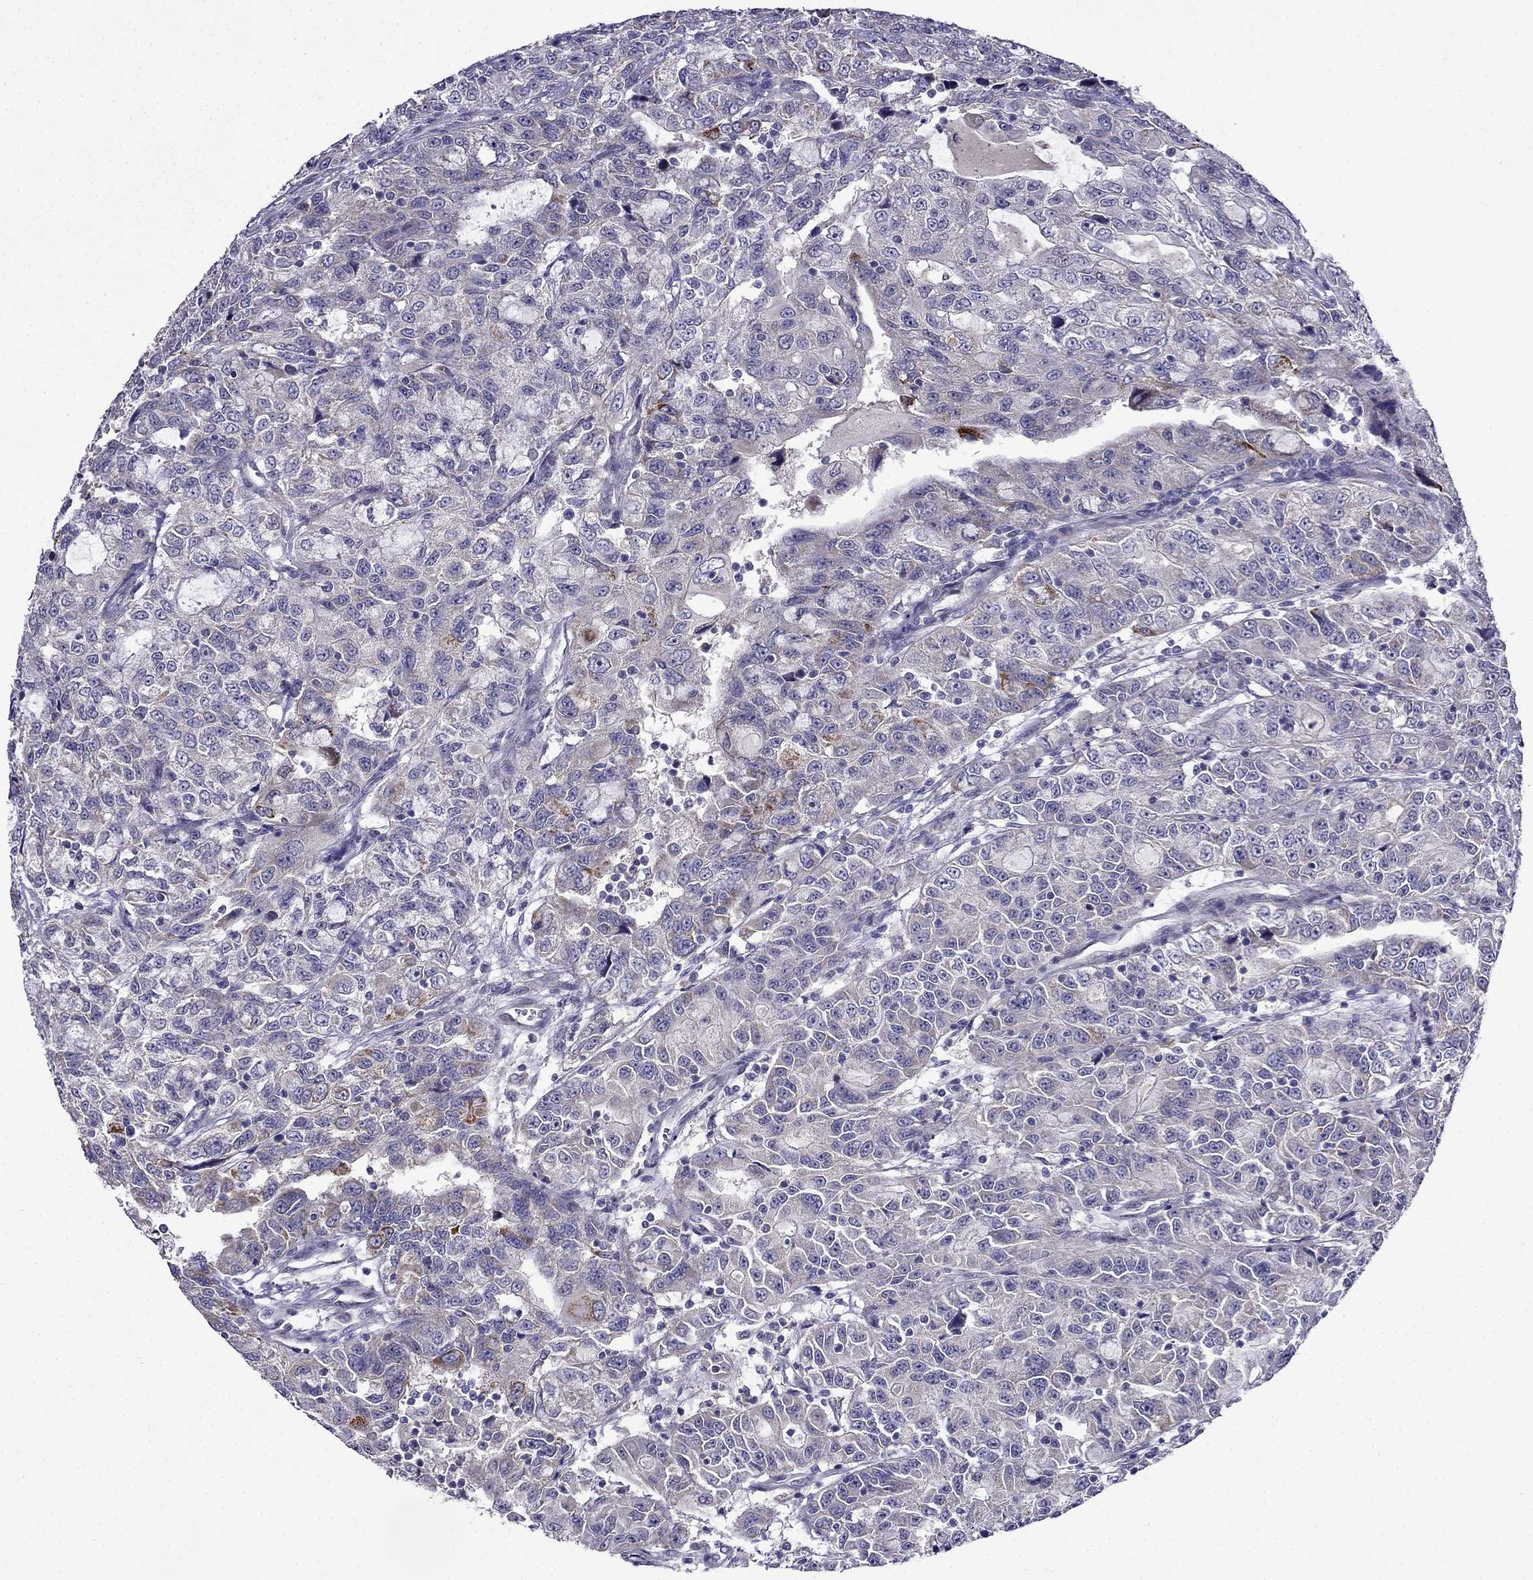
{"staining": {"intensity": "moderate", "quantity": "<25%", "location": "cytoplasmic/membranous"}, "tissue": "urothelial cancer", "cell_type": "Tumor cells", "image_type": "cancer", "snomed": [{"axis": "morphology", "description": "Urothelial carcinoma, NOS"}, {"axis": "morphology", "description": "Urothelial carcinoma, High grade"}, {"axis": "topography", "description": "Urinary bladder"}], "caption": "High-magnification brightfield microscopy of urothelial cancer stained with DAB (brown) and counterstained with hematoxylin (blue). tumor cells exhibit moderate cytoplasmic/membranous expression is seen in about<25% of cells.", "gene": "PI16", "patient": {"sex": "female", "age": 73}}